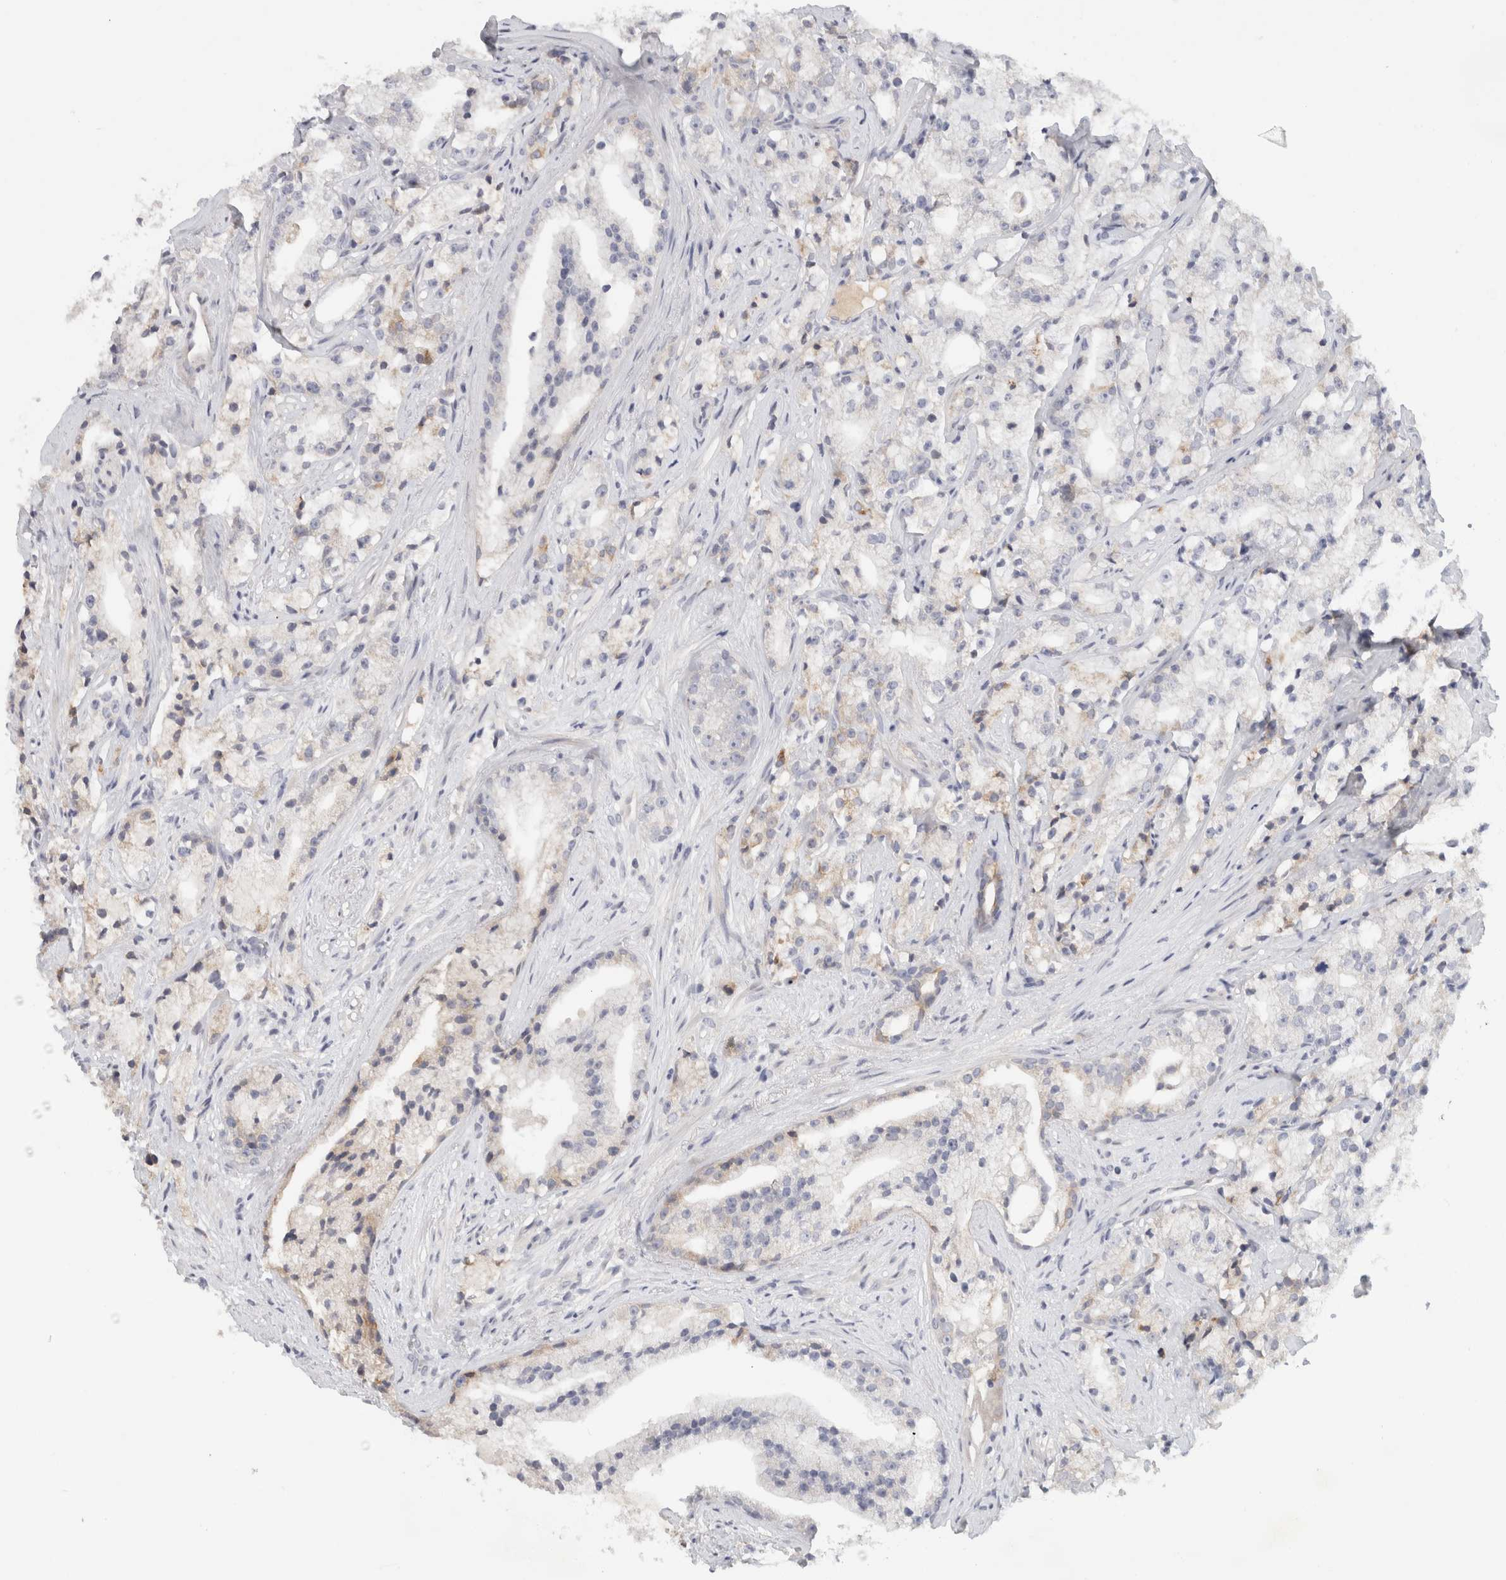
{"staining": {"intensity": "weak", "quantity": "<25%", "location": "cytoplasmic/membranous"}, "tissue": "prostate cancer", "cell_type": "Tumor cells", "image_type": "cancer", "snomed": [{"axis": "morphology", "description": "Adenocarcinoma, High grade"}, {"axis": "topography", "description": "Prostate"}], "caption": "Immunohistochemical staining of prostate cancer (adenocarcinoma (high-grade)) reveals no significant expression in tumor cells.", "gene": "STK31", "patient": {"sex": "male", "age": 64}}